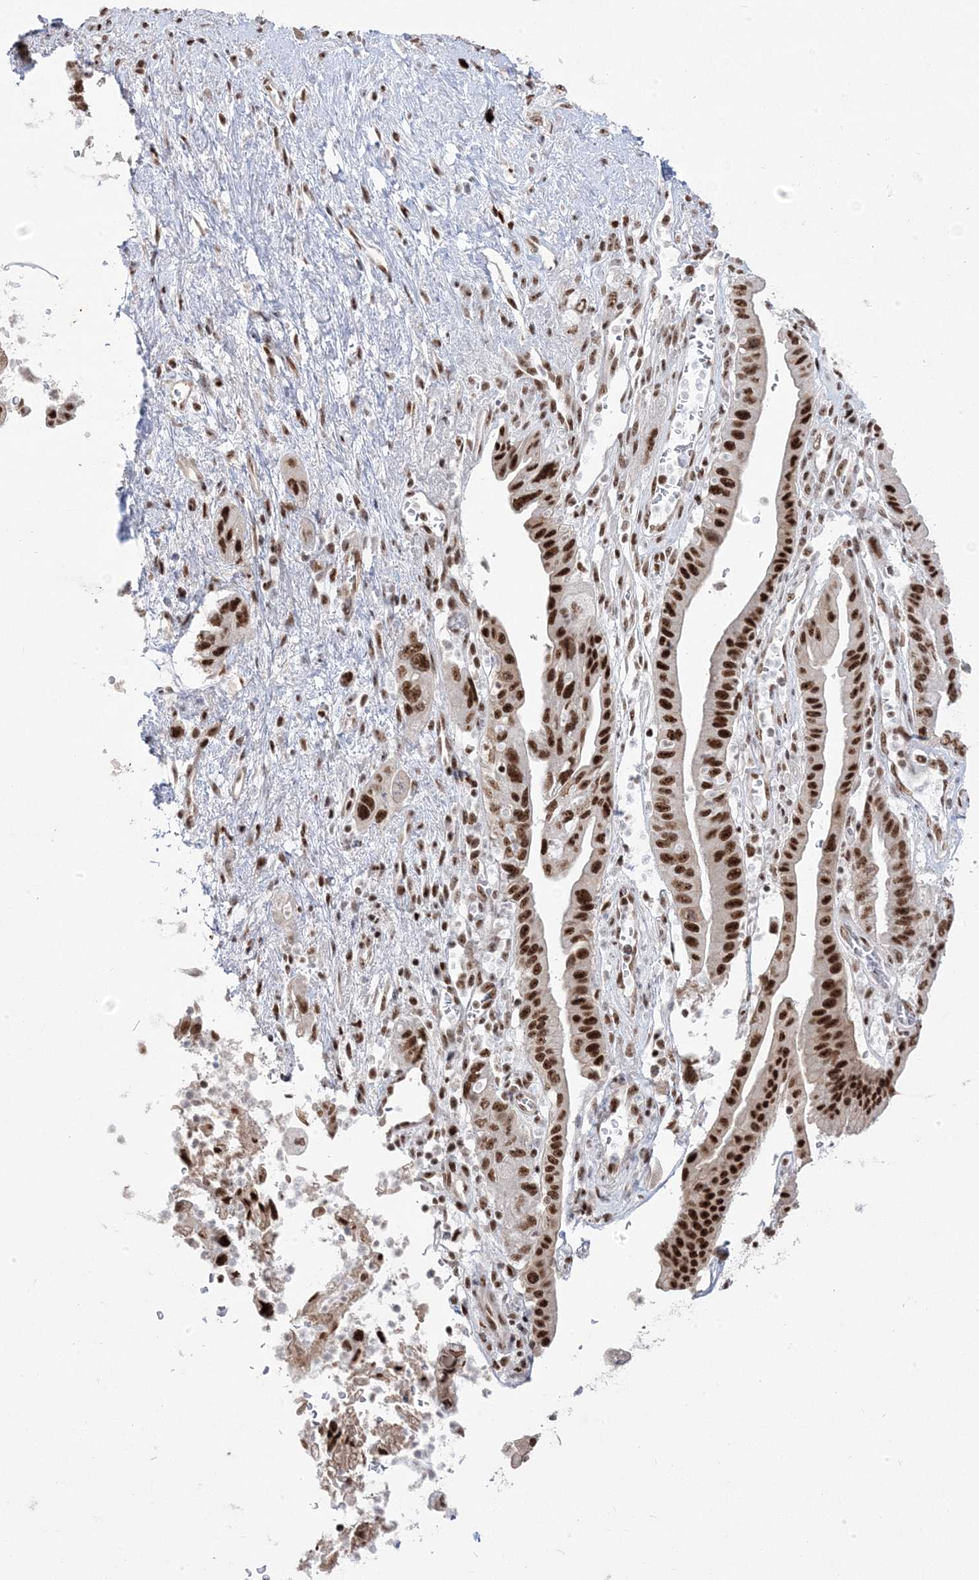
{"staining": {"intensity": "strong", "quantity": ">75%", "location": "nuclear"}, "tissue": "pancreatic cancer", "cell_type": "Tumor cells", "image_type": "cancer", "snomed": [{"axis": "morphology", "description": "Adenocarcinoma, NOS"}, {"axis": "topography", "description": "Pancreas"}], "caption": "Strong nuclear positivity for a protein is identified in approximately >75% of tumor cells of pancreatic cancer (adenocarcinoma) using immunohistochemistry.", "gene": "MTREX", "patient": {"sex": "female", "age": 73}}